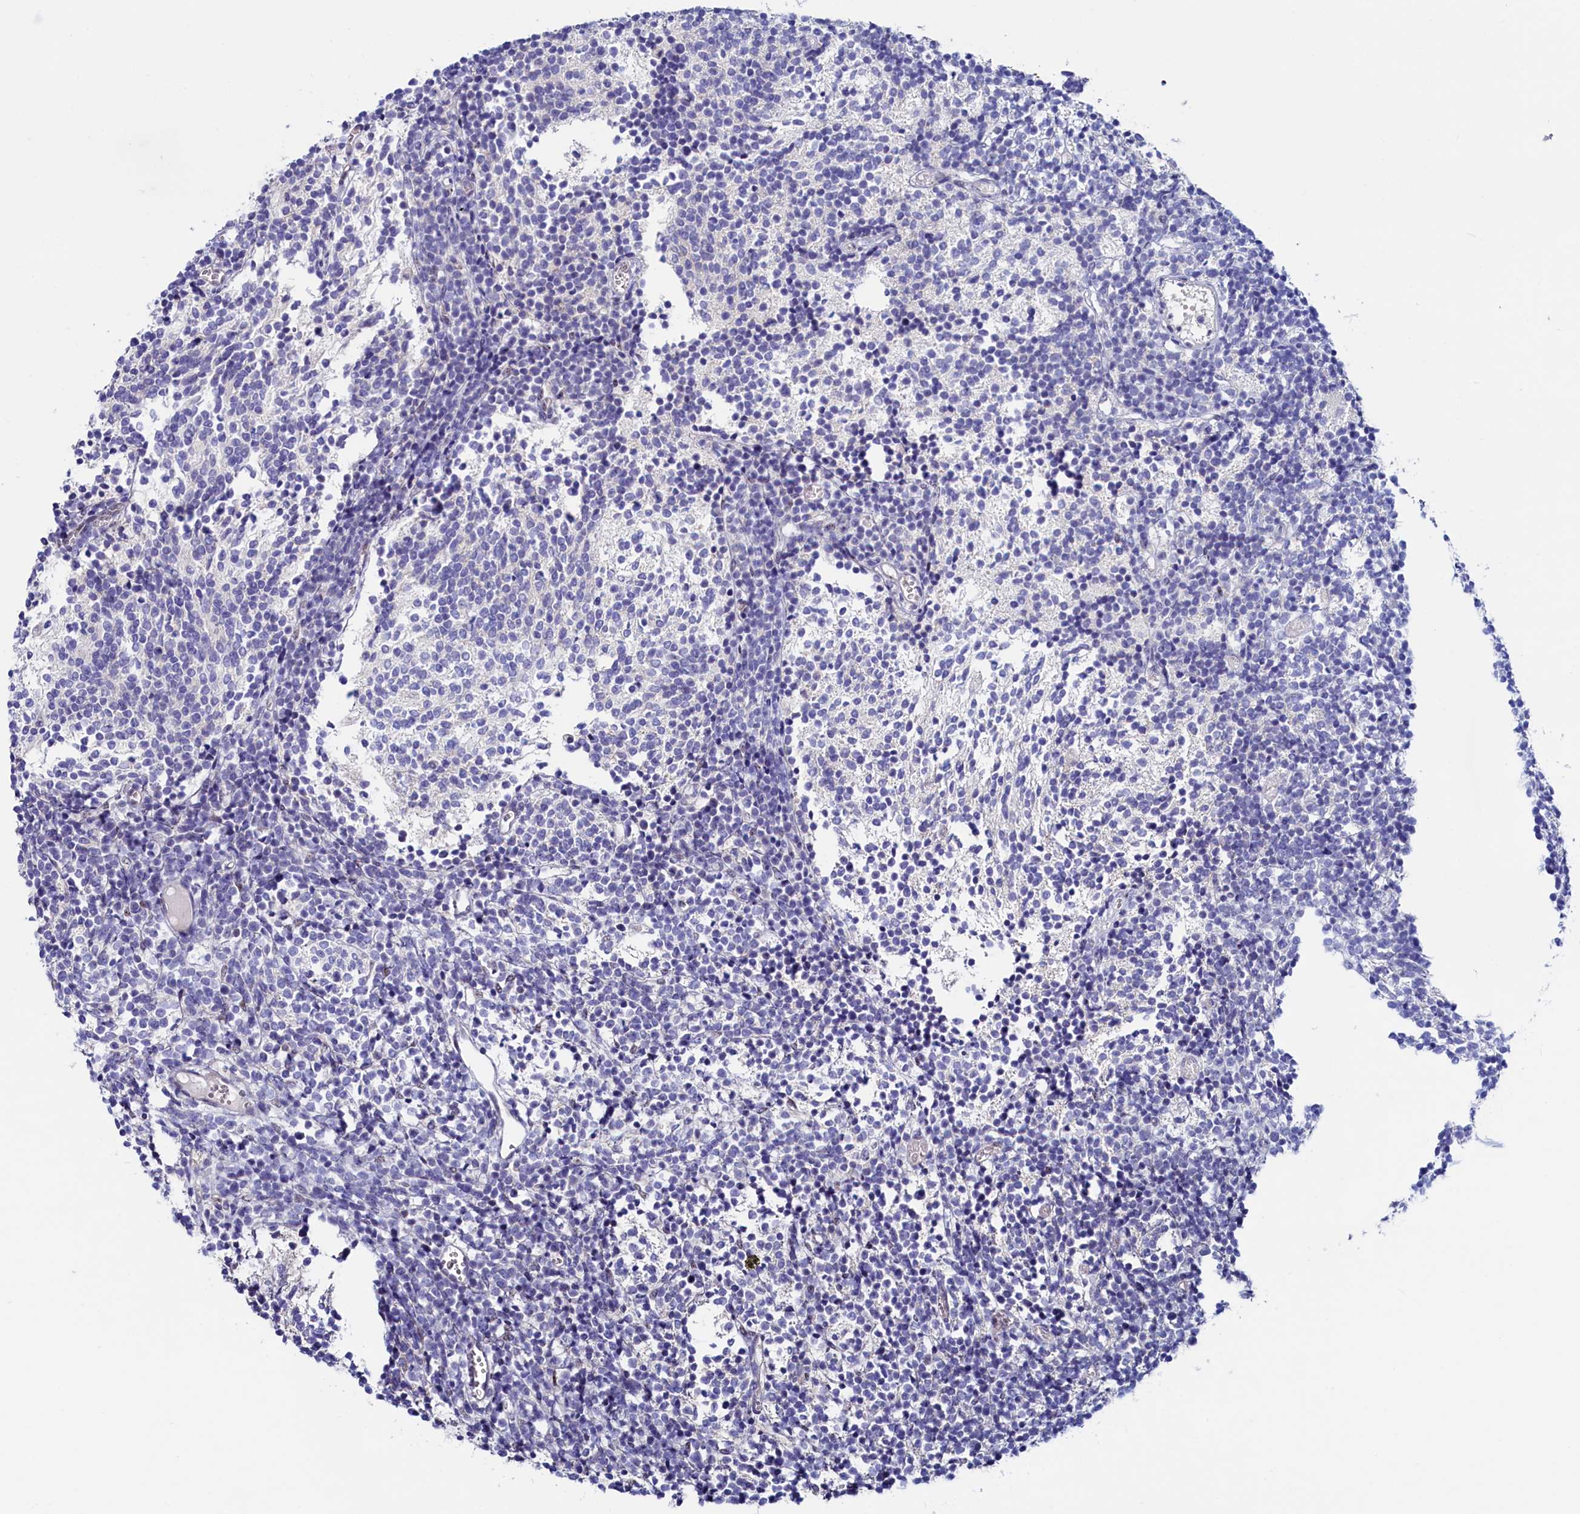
{"staining": {"intensity": "negative", "quantity": "none", "location": "none"}, "tissue": "glioma", "cell_type": "Tumor cells", "image_type": "cancer", "snomed": [{"axis": "morphology", "description": "Glioma, malignant, Low grade"}, {"axis": "topography", "description": "Brain"}], "caption": "This image is of malignant glioma (low-grade) stained with immunohistochemistry (IHC) to label a protein in brown with the nuclei are counter-stained blue. There is no positivity in tumor cells.", "gene": "ASTE1", "patient": {"sex": "female", "age": 1}}